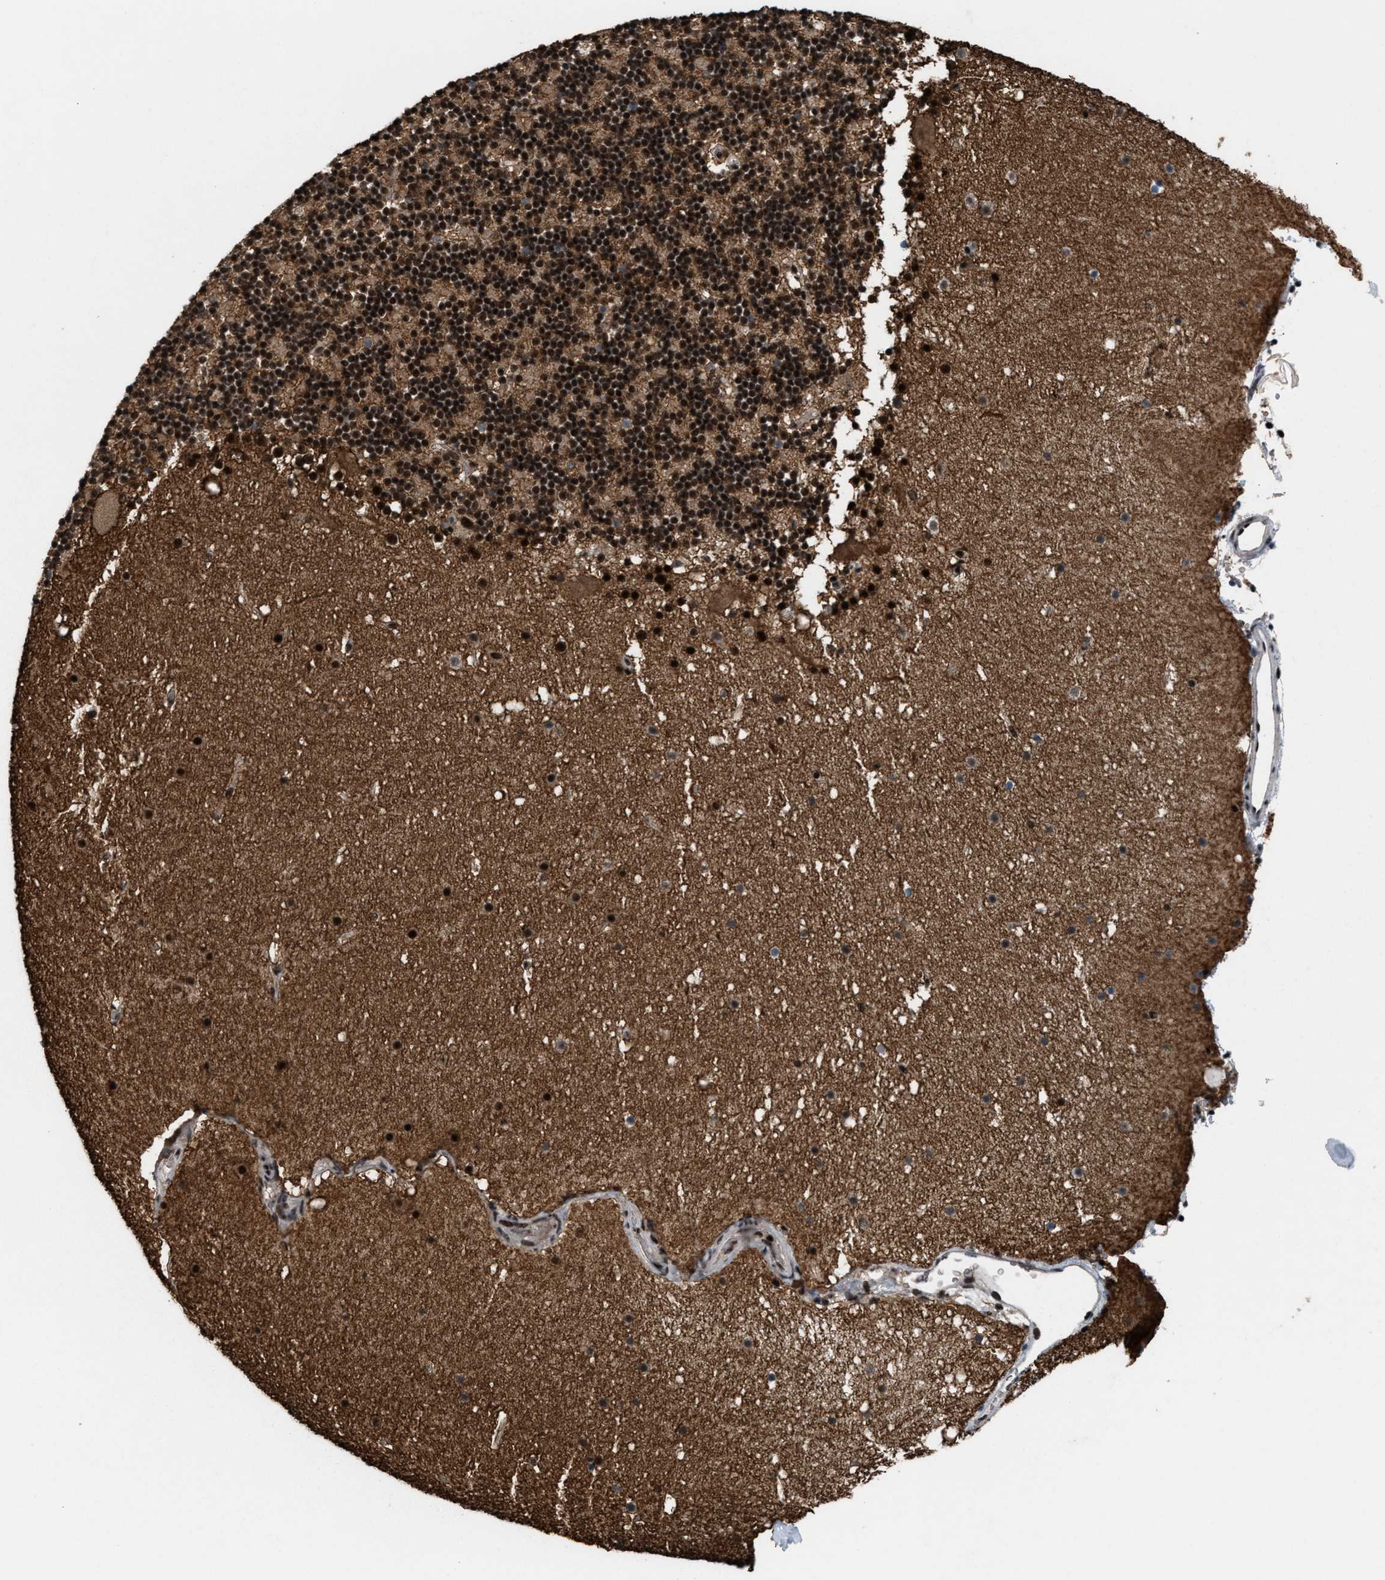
{"staining": {"intensity": "strong", "quantity": ">75%", "location": "nuclear"}, "tissue": "cerebellum", "cell_type": "Cells in granular layer", "image_type": "normal", "snomed": [{"axis": "morphology", "description": "Normal tissue, NOS"}, {"axis": "topography", "description": "Cerebellum"}], "caption": "The immunohistochemical stain highlights strong nuclear staining in cells in granular layer of normal cerebellum.", "gene": "PRPF4", "patient": {"sex": "male", "age": 57}}